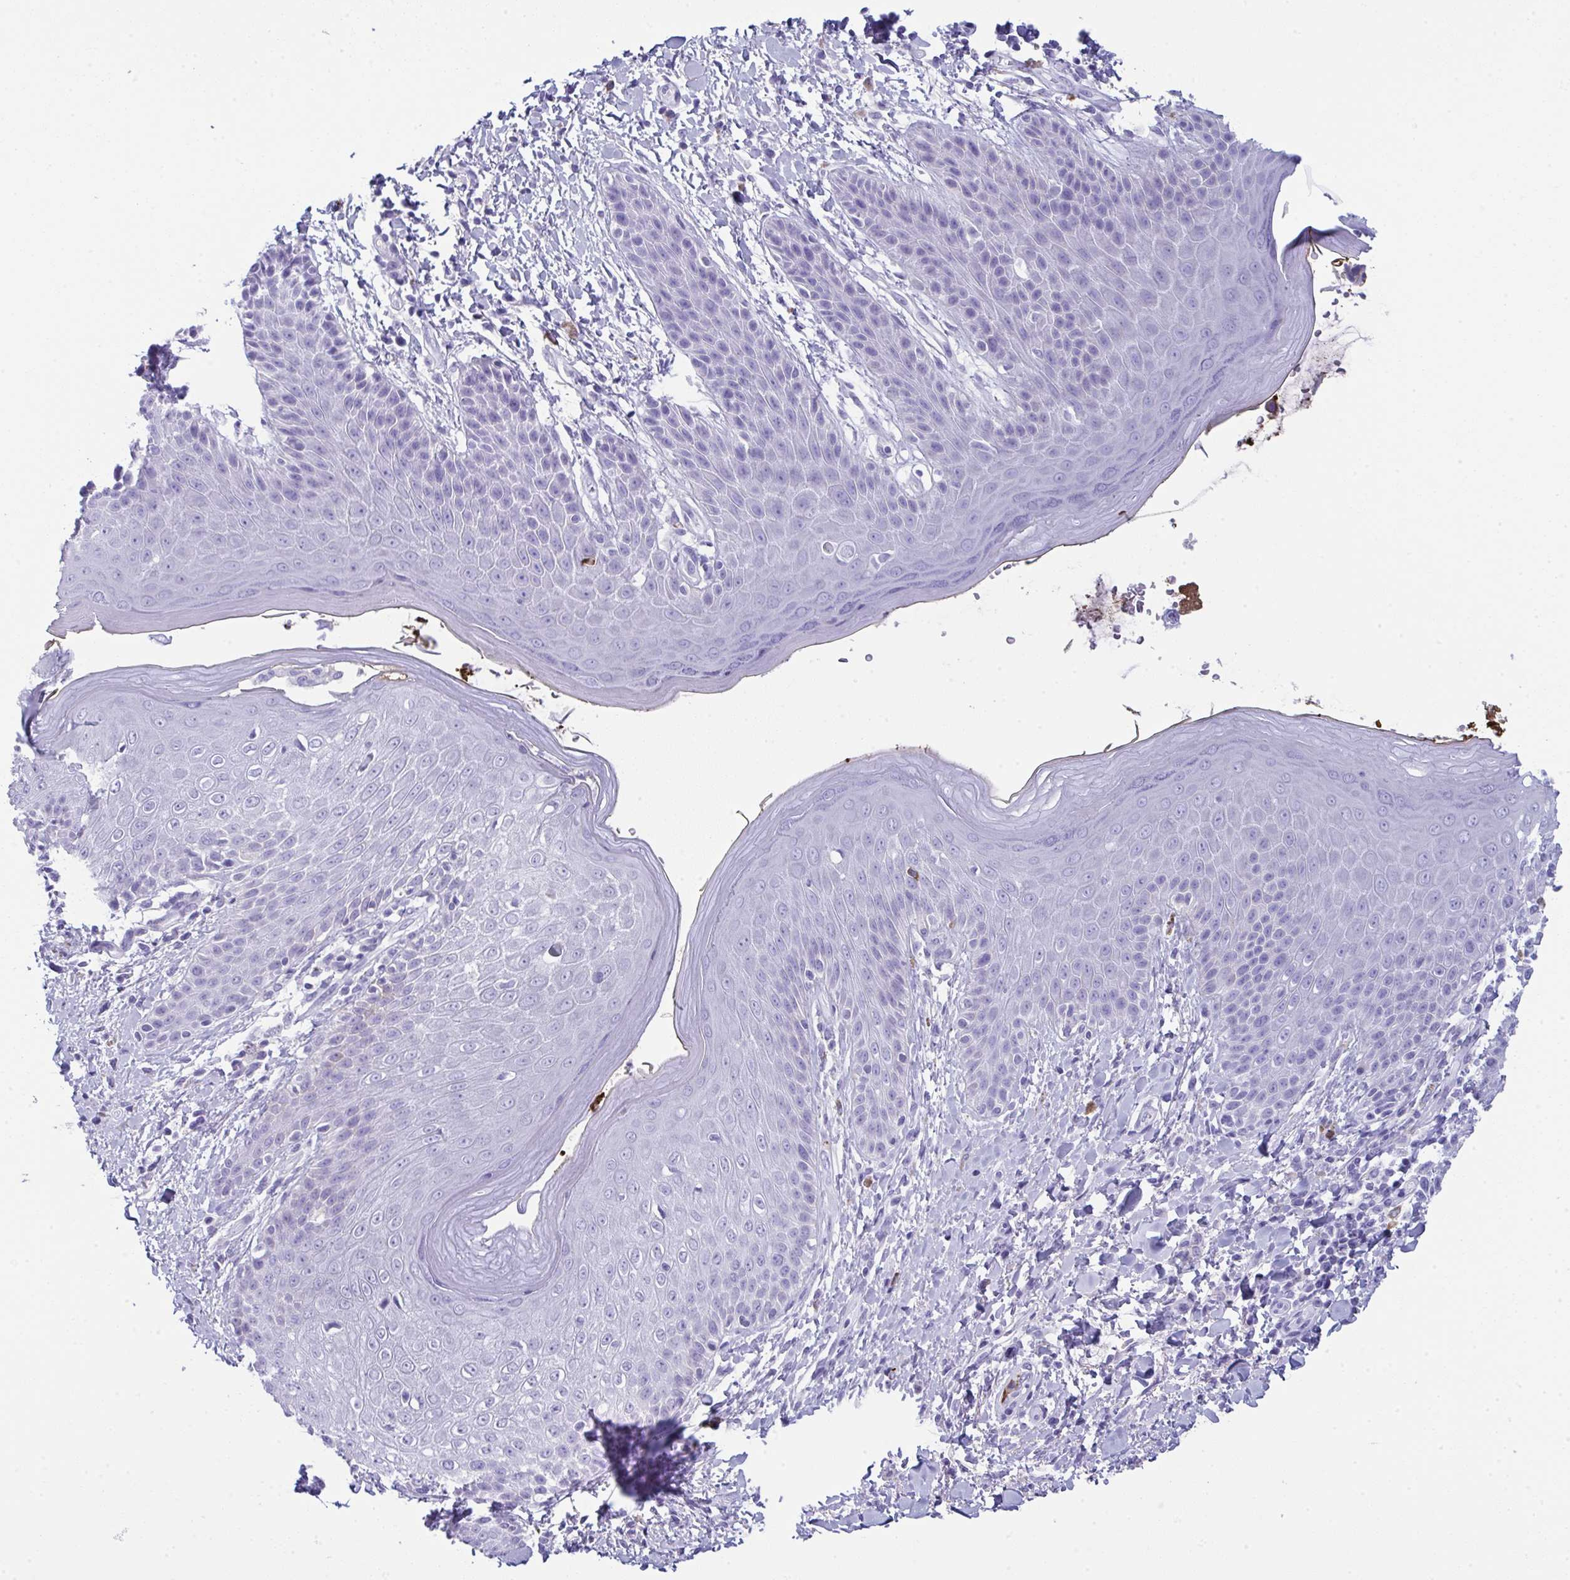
{"staining": {"intensity": "negative", "quantity": "none", "location": "none"}, "tissue": "skin", "cell_type": "Epidermal cells", "image_type": "normal", "snomed": [{"axis": "morphology", "description": "Normal tissue, NOS"}, {"axis": "topography", "description": "Anal"}, {"axis": "topography", "description": "Peripheral nerve tissue"}], "caption": "An image of human skin is negative for staining in epidermal cells.", "gene": "JCHAIN", "patient": {"sex": "male", "age": 51}}